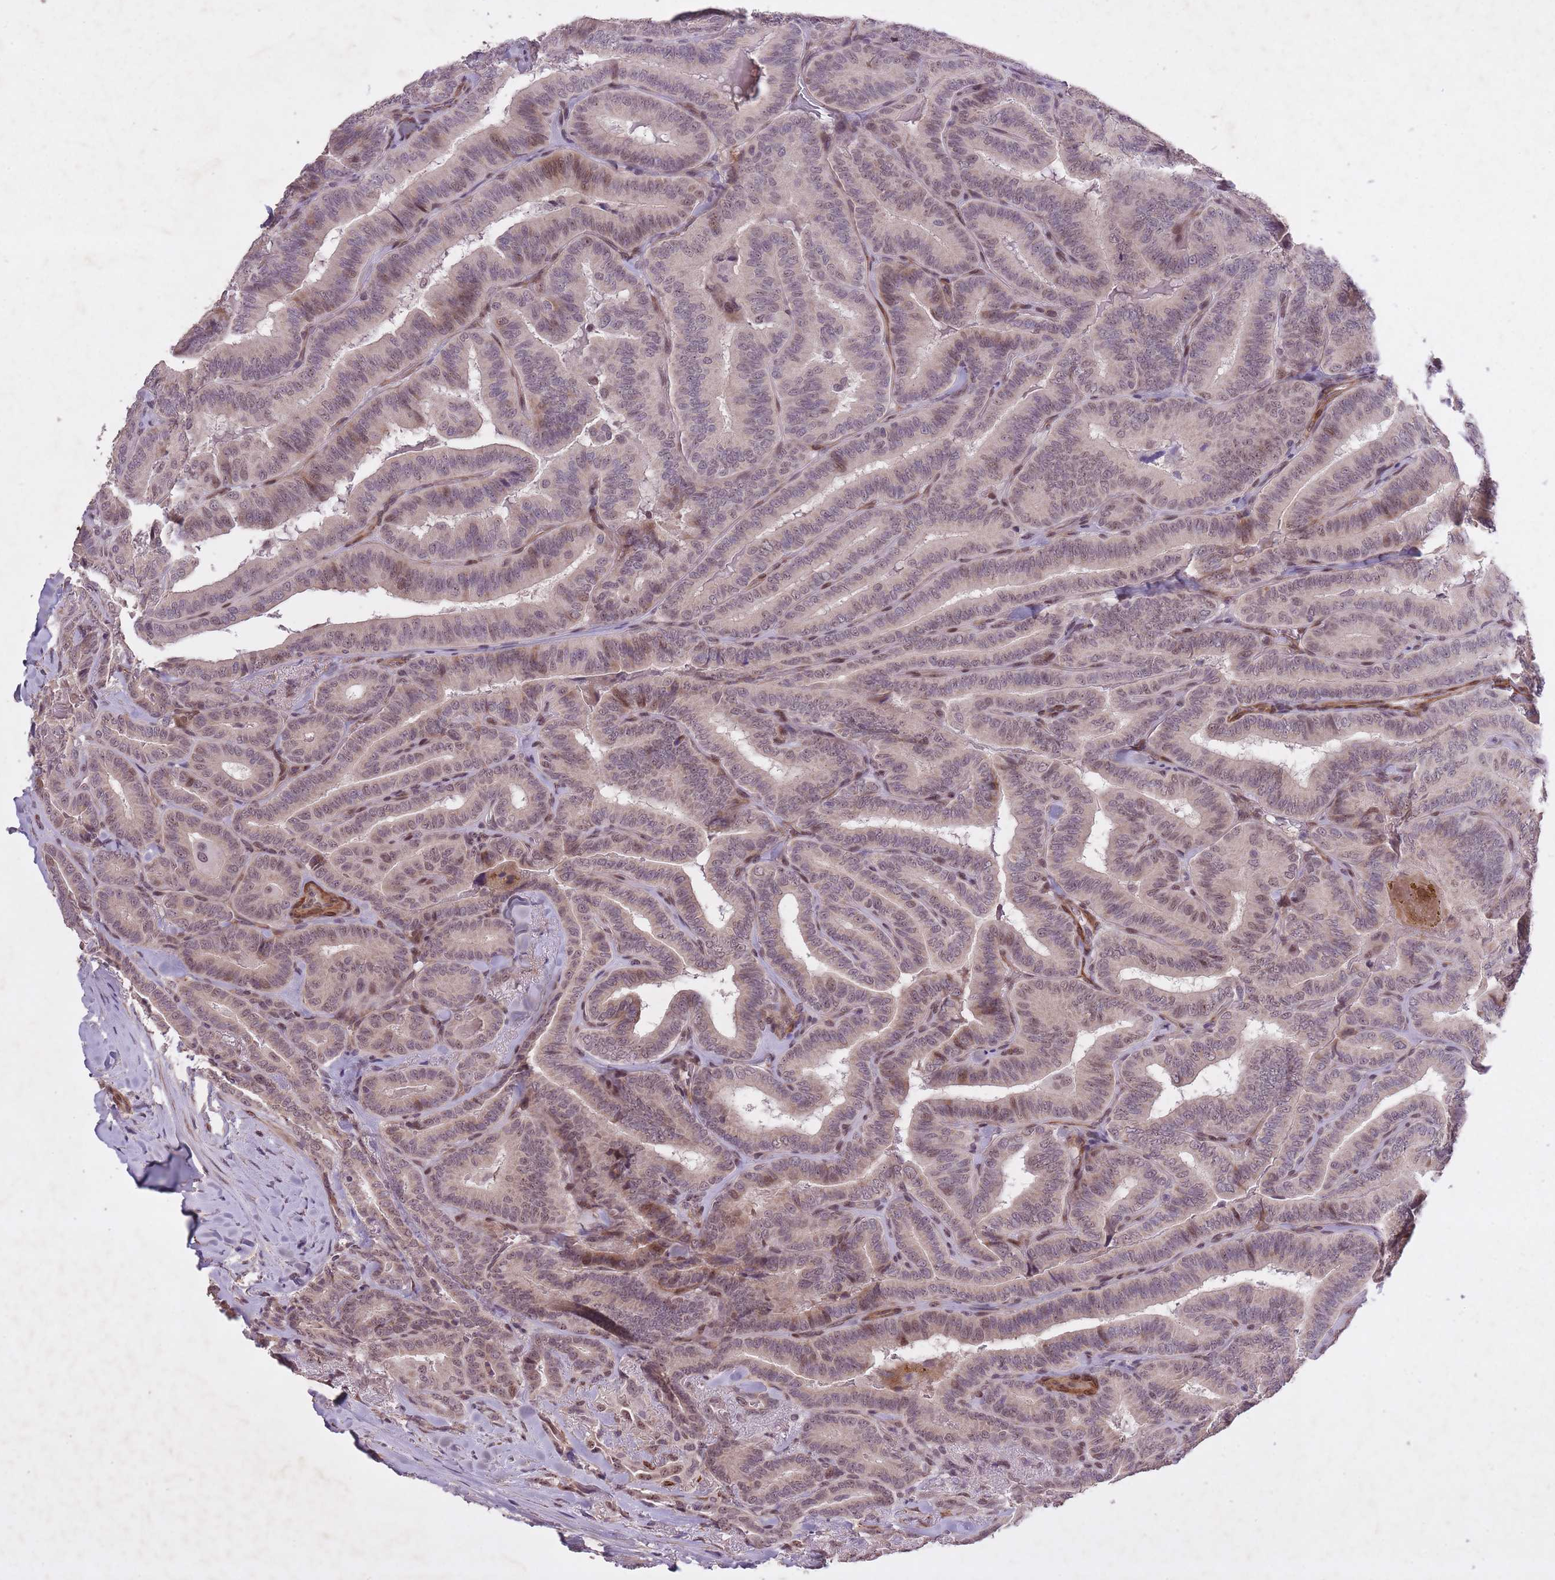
{"staining": {"intensity": "moderate", "quantity": "<25%", "location": "nuclear"}, "tissue": "thyroid cancer", "cell_type": "Tumor cells", "image_type": "cancer", "snomed": [{"axis": "morphology", "description": "Papillary adenocarcinoma, NOS"}, {"axis": "topography", "description": "Thyroid gland"}], "caption": "Protein expression analysis of thyroid cancer exhibits moderate nuclear staining in about <25% of tumor cells.", "gene": "CBX6", "patient": {"sex": "male", "age": 61}}